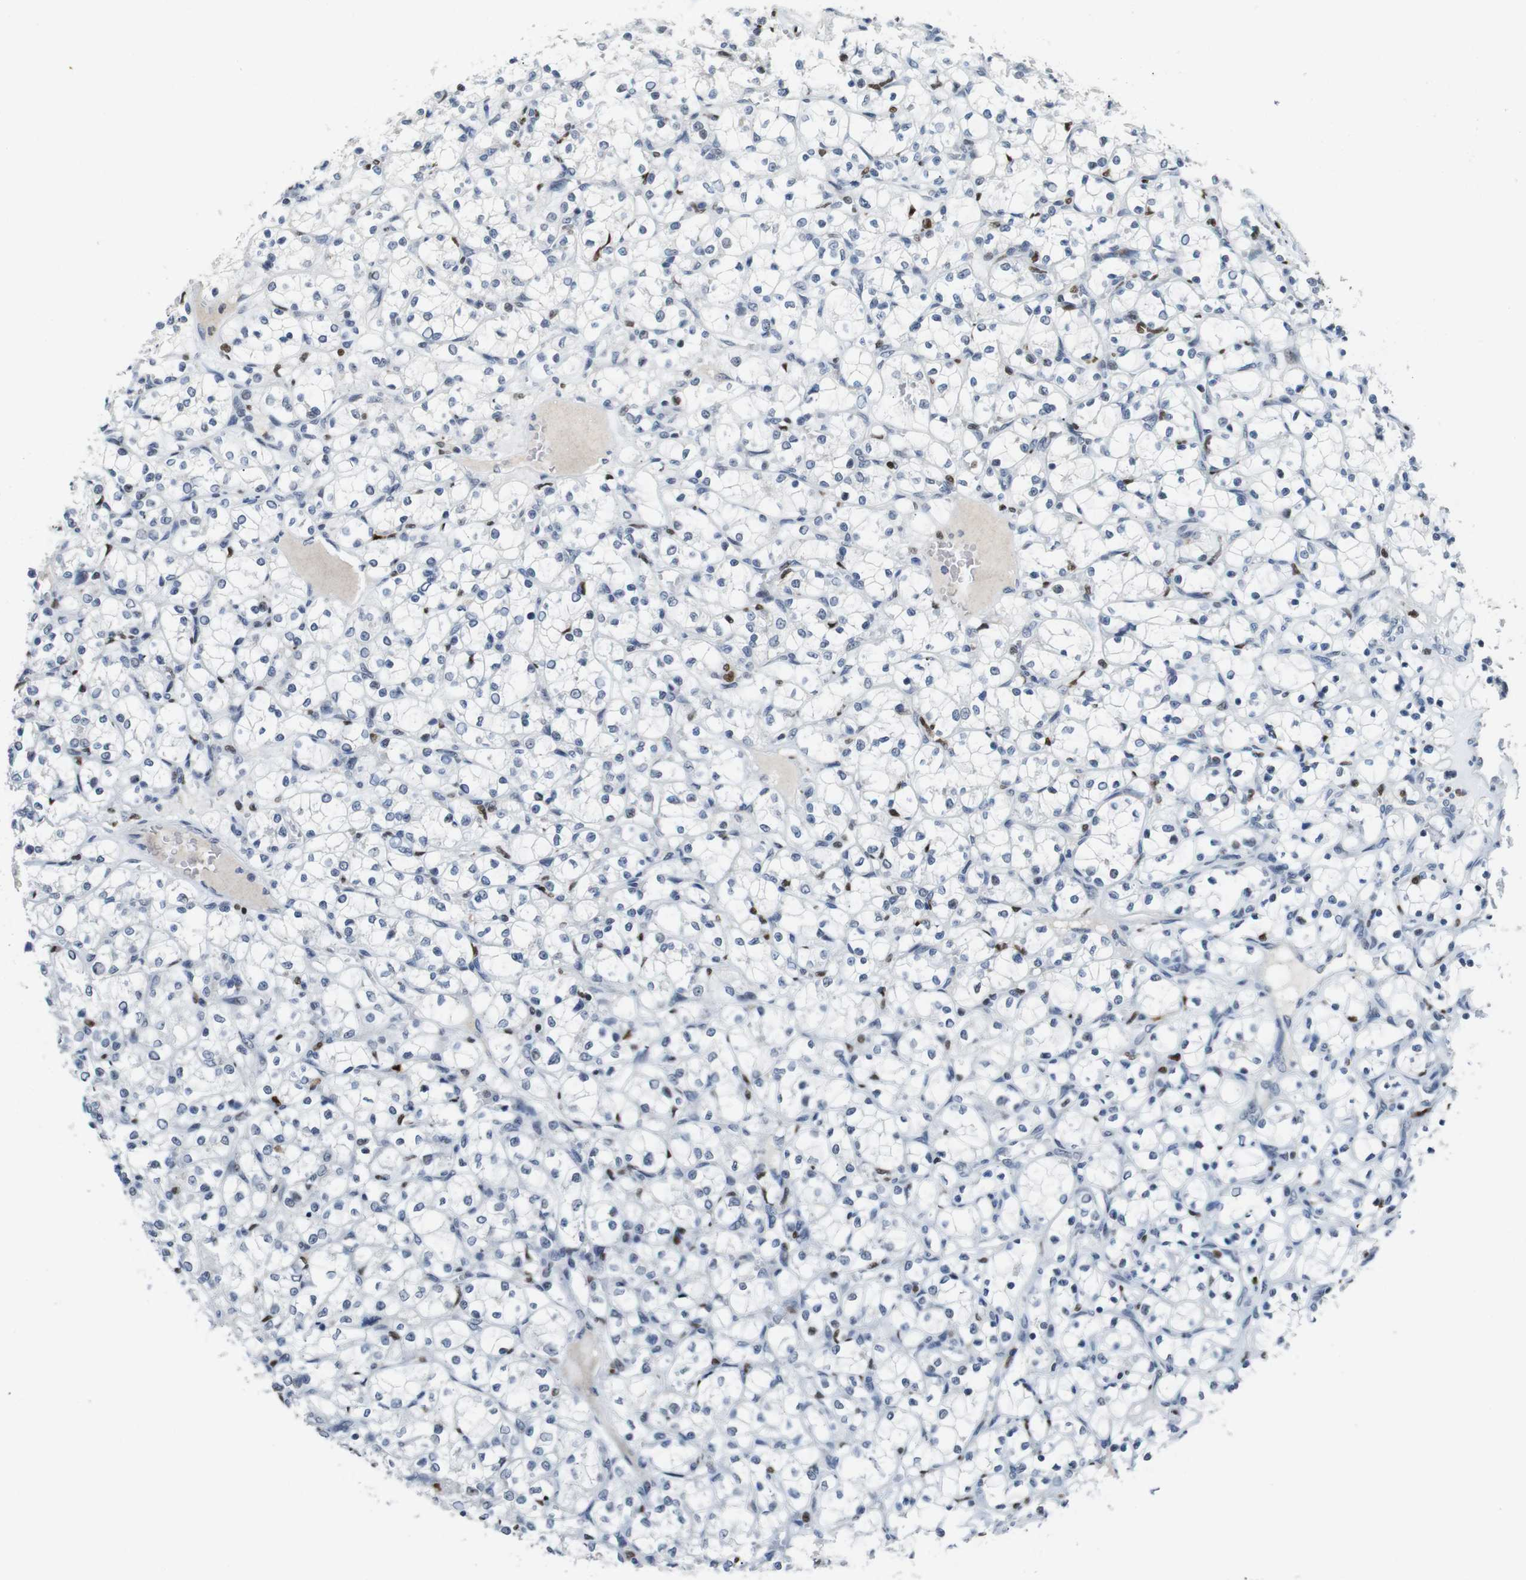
{"staining": {"intensity": "negative", "quantity": "none", "location": "none"}, "tissue": "renal cancer", "cell_type": "Tumor cells", "image_type": "cancer", "snomed": [{"axis": "morphology", "description": "Adenocarcinoma, NOS"}, {"axis": "topography", "description": "Kidney"}], "caption": "A photomicrograph of human renal adenocarcinoma is negative for staining in tumor cells.", "gene": "IRF8", "patient": {"sex": "female", "age": 69}}